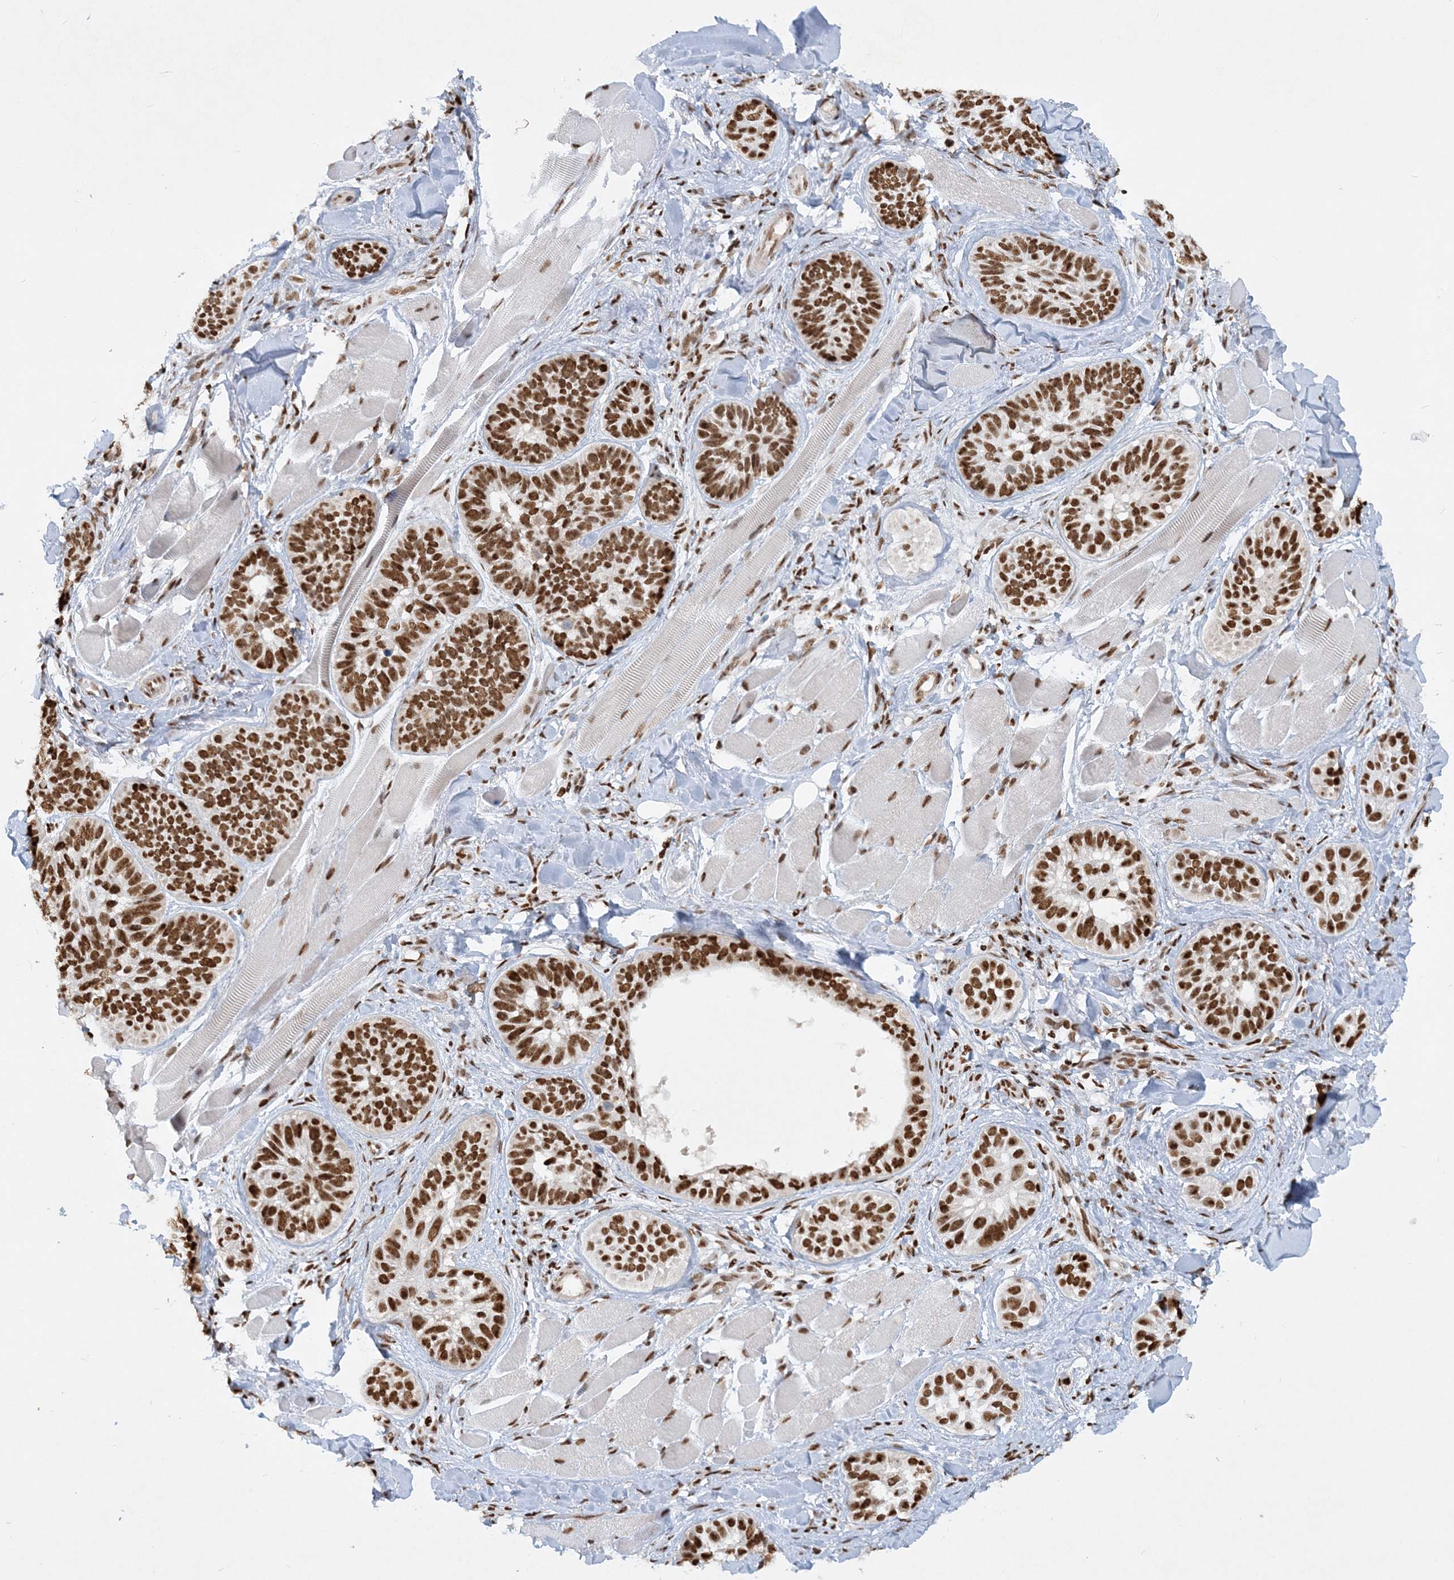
{"staining": {"intensity": "strong", "quantity": ">75%", "location": "nuclear"}, "tissue": "skin cancer", "cell_type": "Tumor cells", "image_type": "cancer", "snomed": [{"axis": "morphology", "description": "Basal cell carcinoma"}, {"axis": "topography", "description": "Skin"}], "caption": "Protein analysis of skin cancer tissue exhibits strong nuclear staining in approximately >75% of tumor cells.", "gene": "DELE1", "patient": {"sex": "male", "age": 62}}